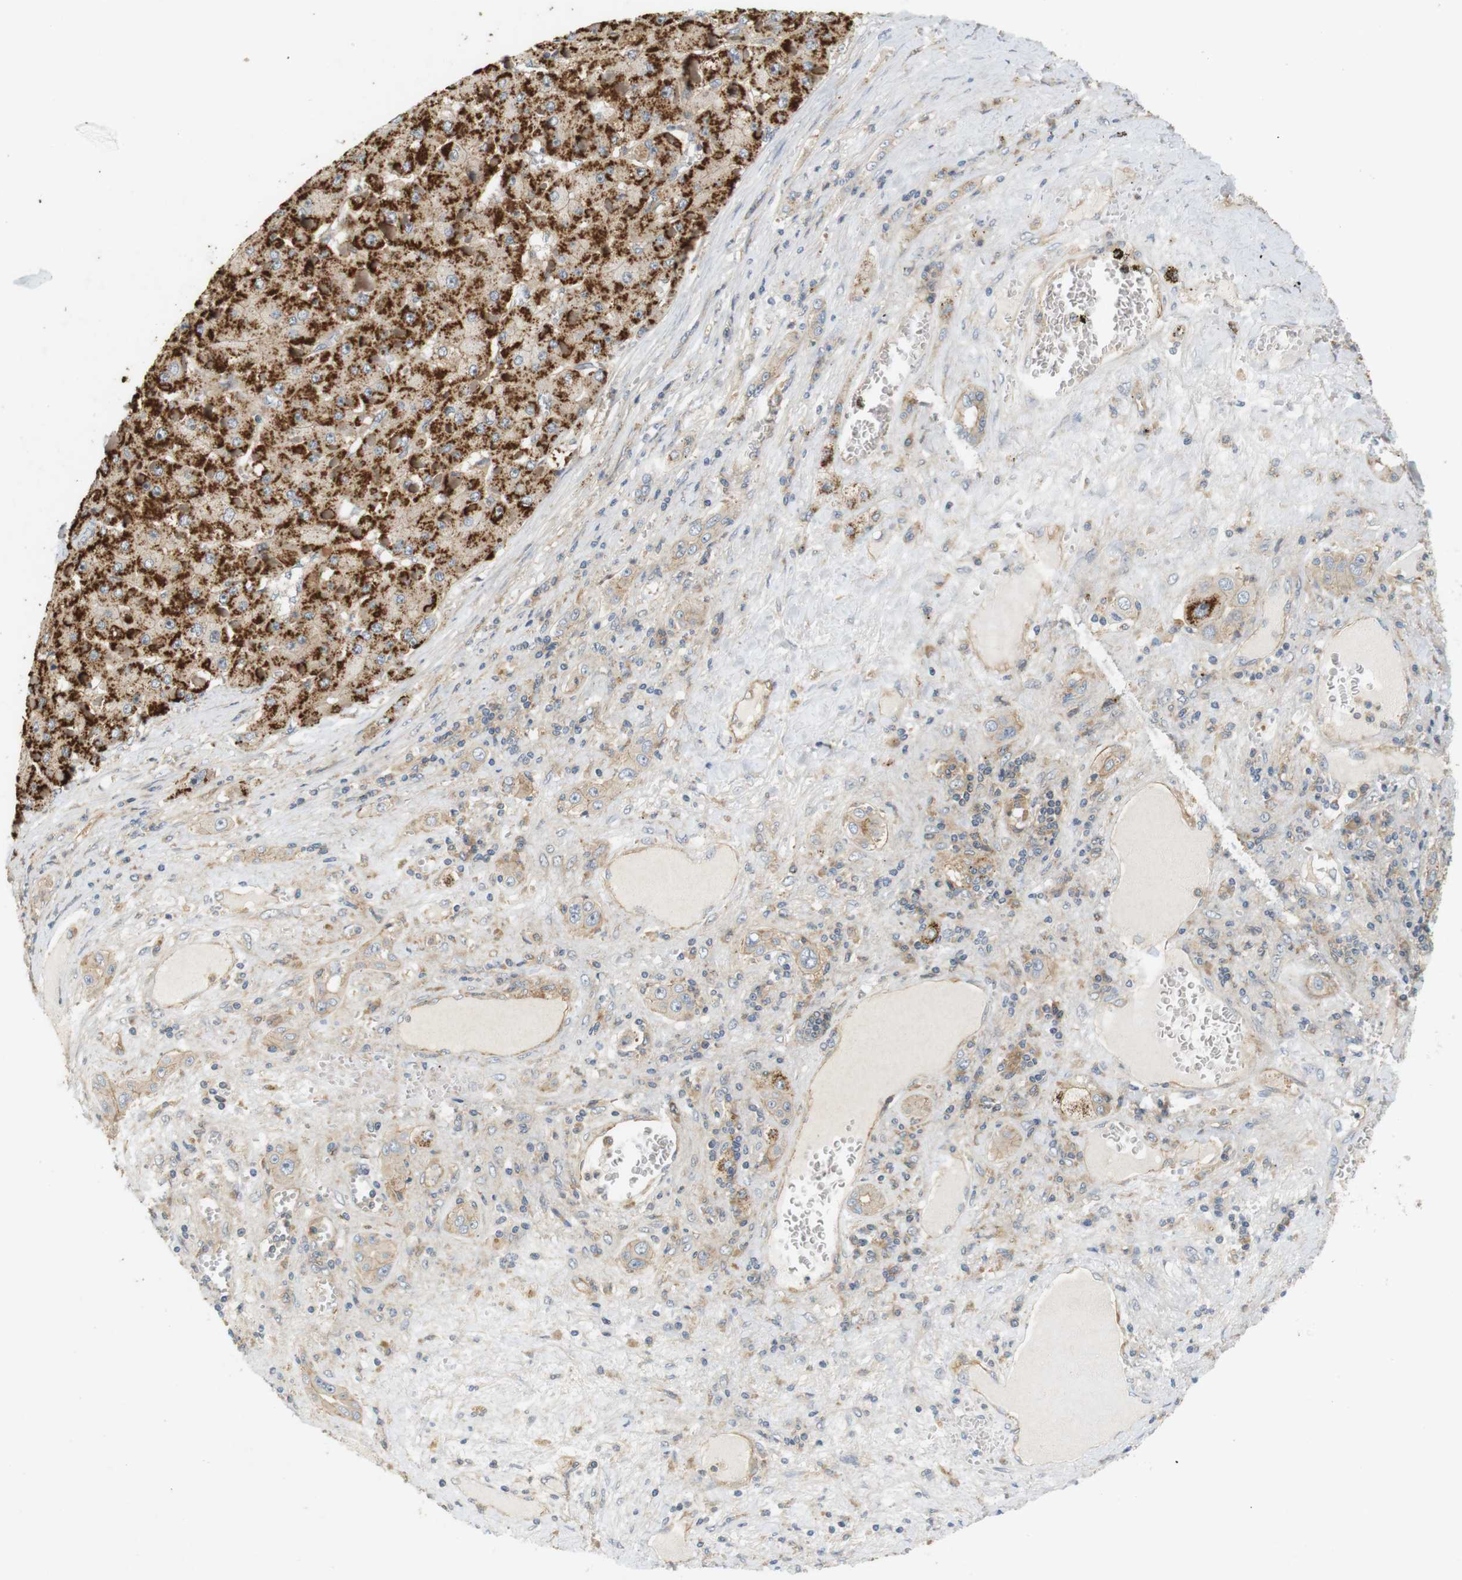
{"staining": {"intensity": "strong", "quantity": ">75%", "location": "cytoplasmic/membranous"}, "tissue": "liver cancer", "cell_type": "Tumor cells", "image_type": "cancer", "snomed": [{"axis": "morphology", "description": "Carcinoma, Hepatocellular, NOS"}, {"axis": "topography", "description": "Liver"}], "caption": "Liver cancer stained for a protein exhibits strong cytoplasmic/membranous positivity in tumor cells.", "gene": "SH3GLB1", "patient": {"sex": "female", "age": 73}}